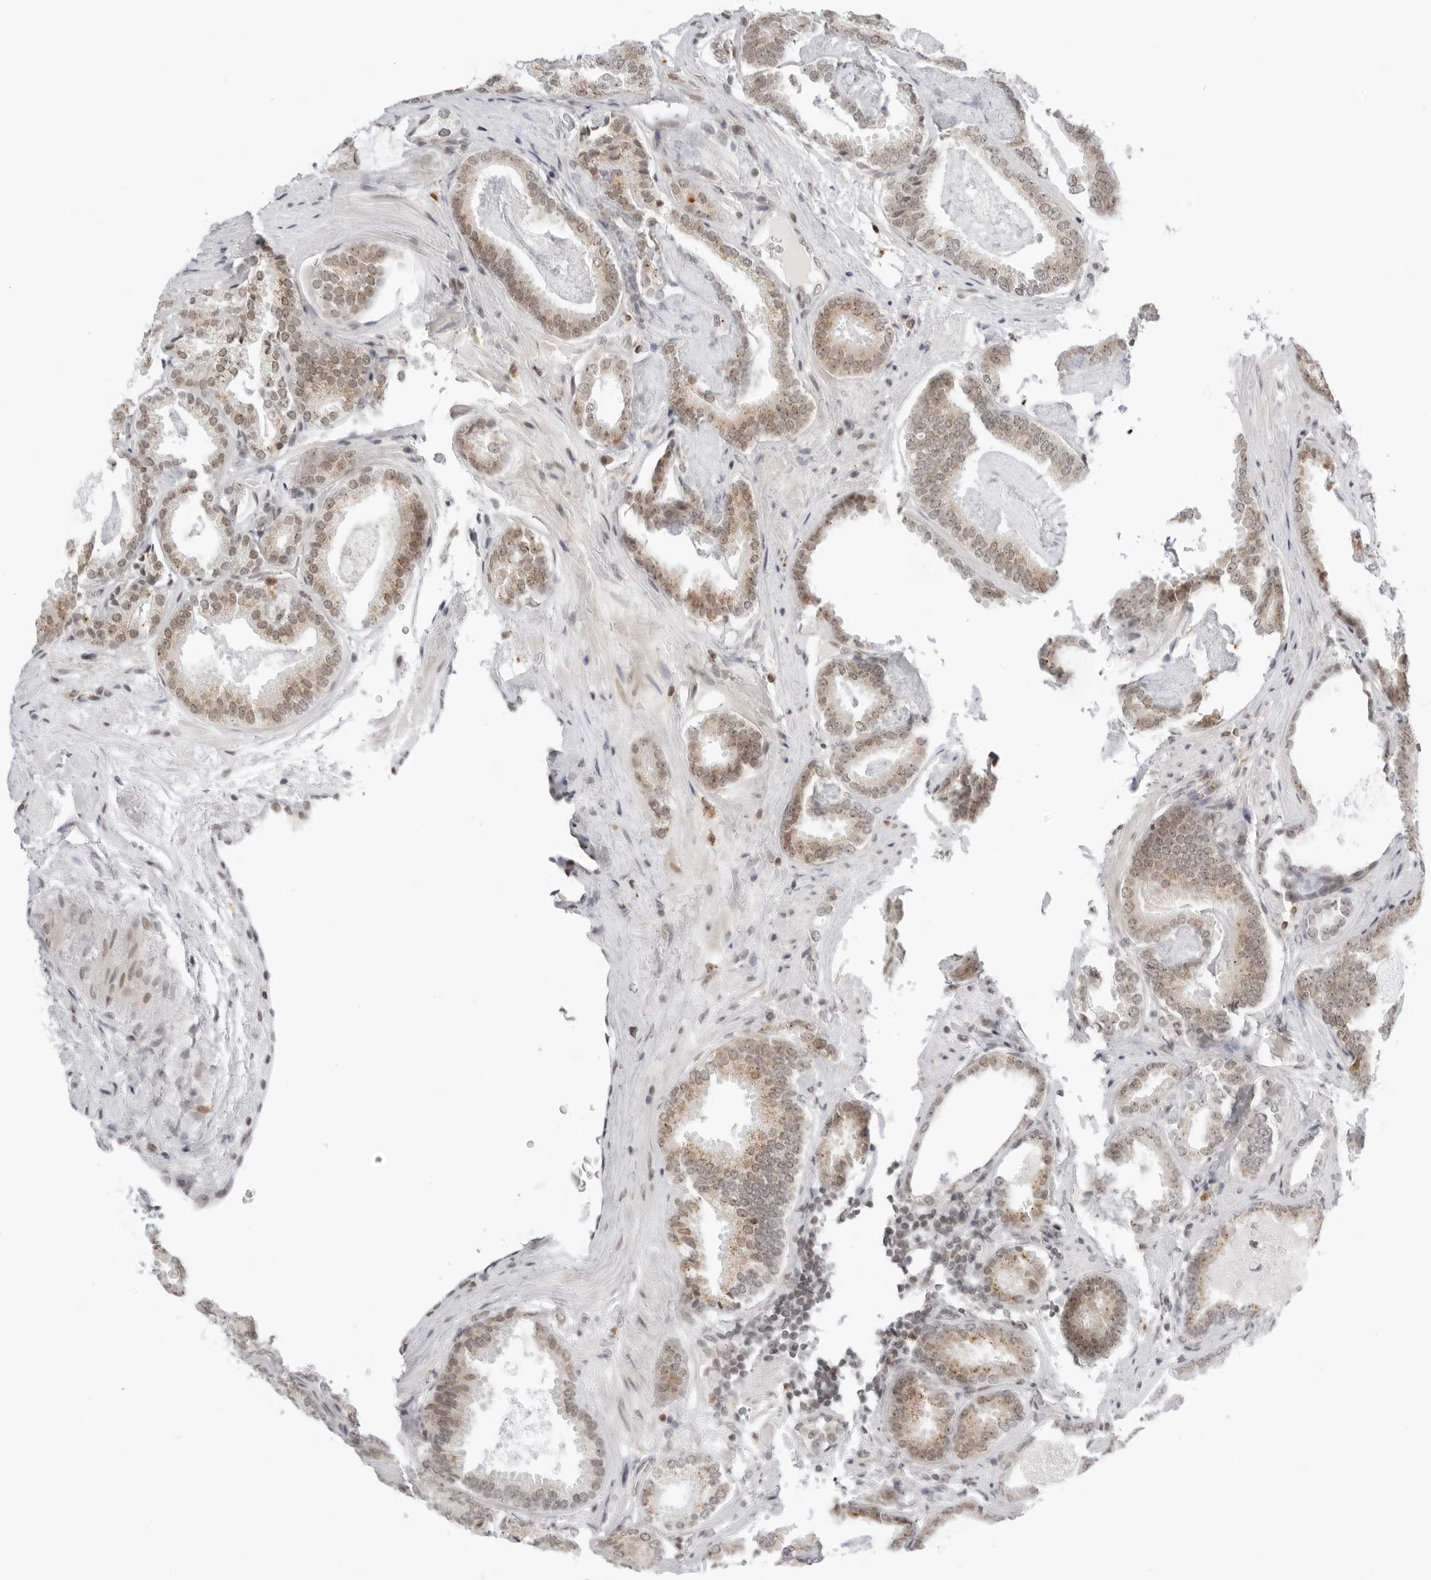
{"staining": {"intensity": "moderate", "quantity": "25%-75%", "location": "cytoplasmic/membranous,nuclear"}, "tissue": "prostate cancer", "cell_type": "Tumor cells", "image_type": "cancer", "snomed": [{"axis": "morphology", "description": "Adenocarcinoma, Low grade"}, {"axis": "topography", "description": "Prostate"}], "caption": "IHC (DAB) staining of low-grade adenocarcinoma (prostate) reveals moderate cytoplasmic/membranous and nuclear protein expression in about 25%-75% of tumor cells.", "gene": "MSH6", "patient": {"sex": "male", "age": 71}}